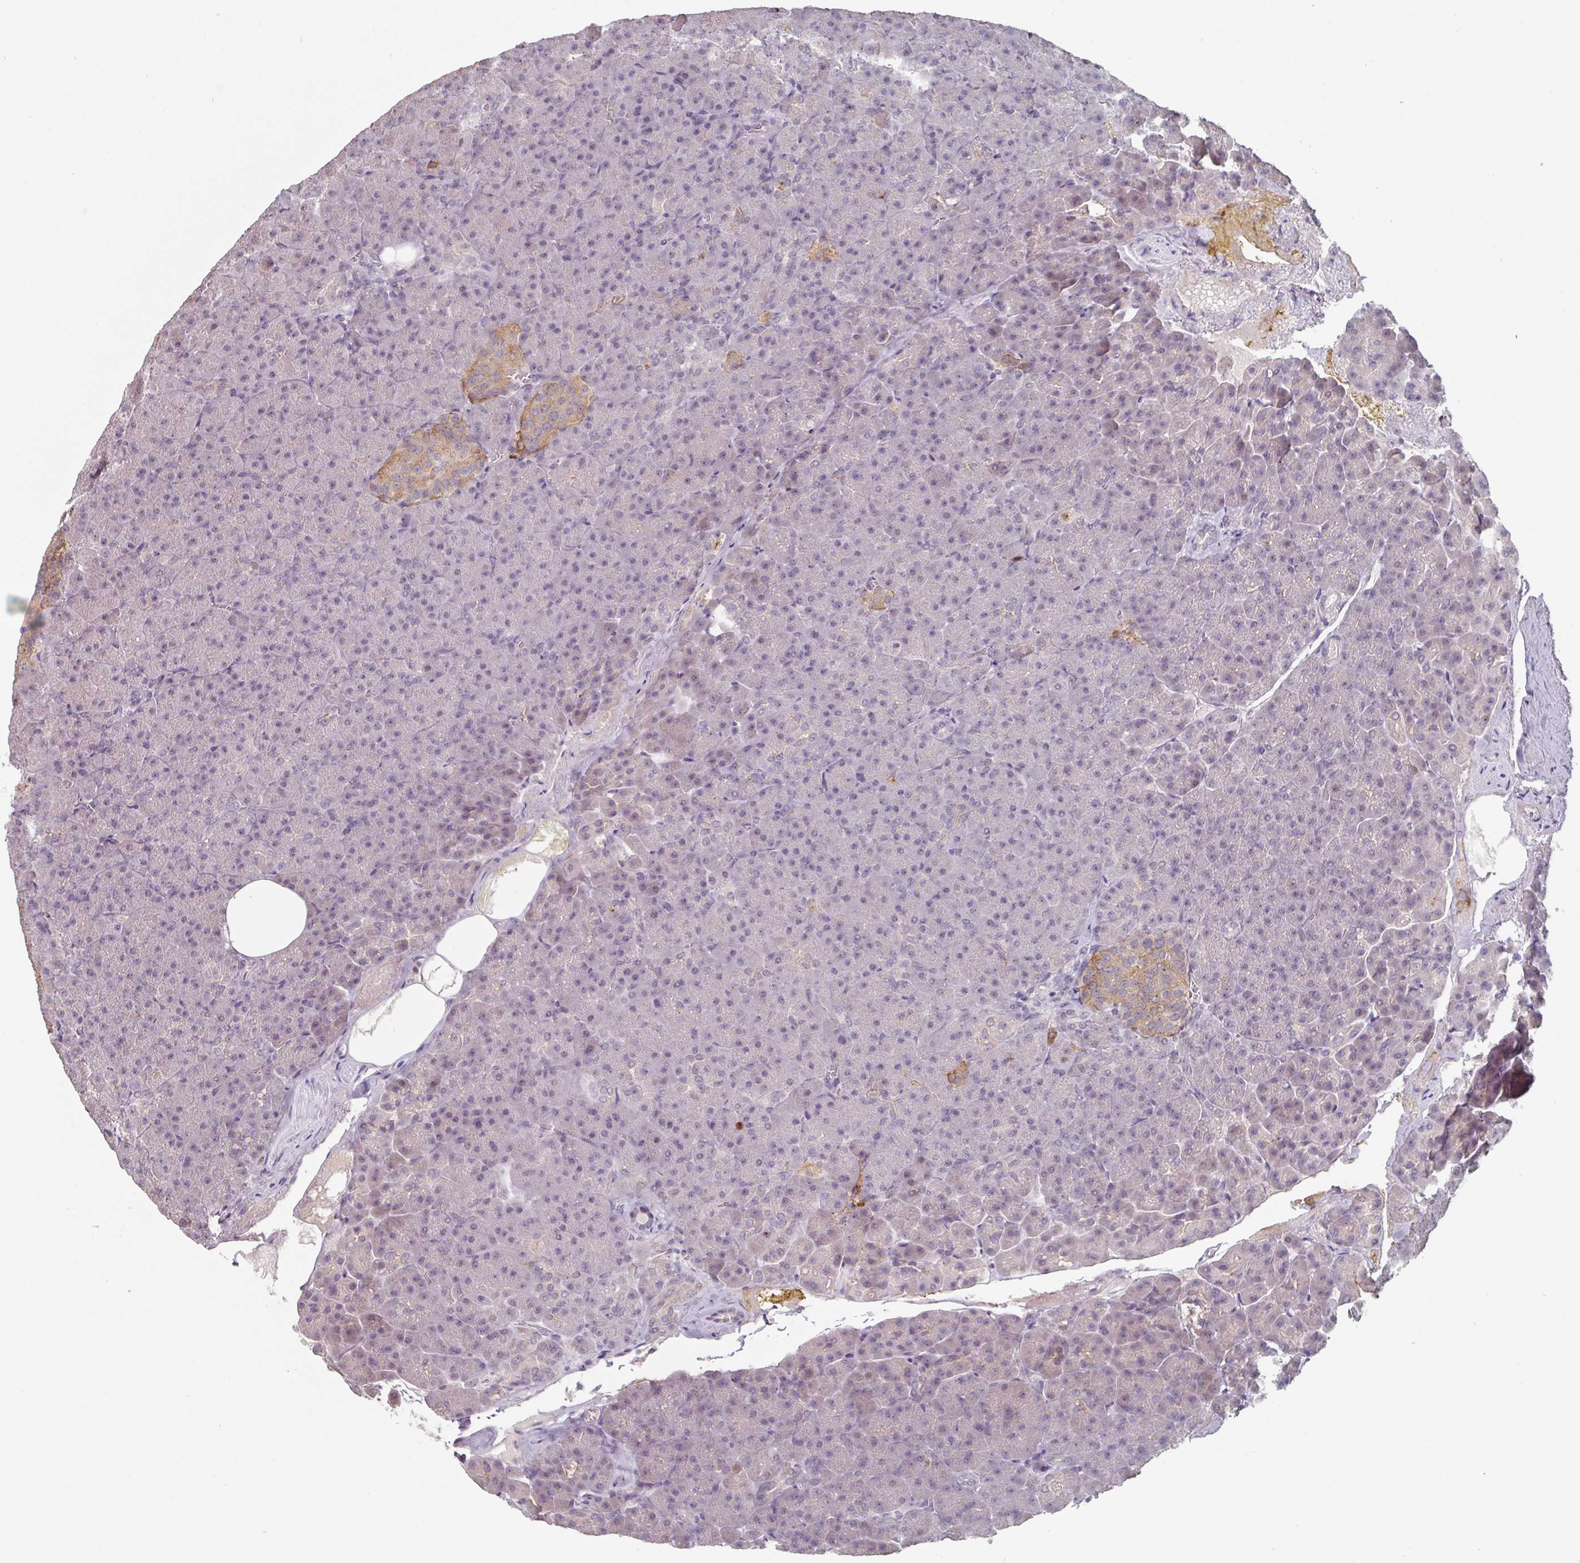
{"staining": {"intensity": "negative", "quantity": "none", "location": "none"}, "tissue": "pancreas", "cell_type": "Exocrine glandular cells", "image_type": "normal", "snomed": [{"axis": "morphology", "description": "Normal tissue, NOS"}, {"axis": "topography", "description": "Pancreas"}], "caption": "Micrograph shows no protein staining in exocrine glandular cells of benign pancreas.", "gene": "ZBTB6", "patient": {"sex": "female", "age": 74}}